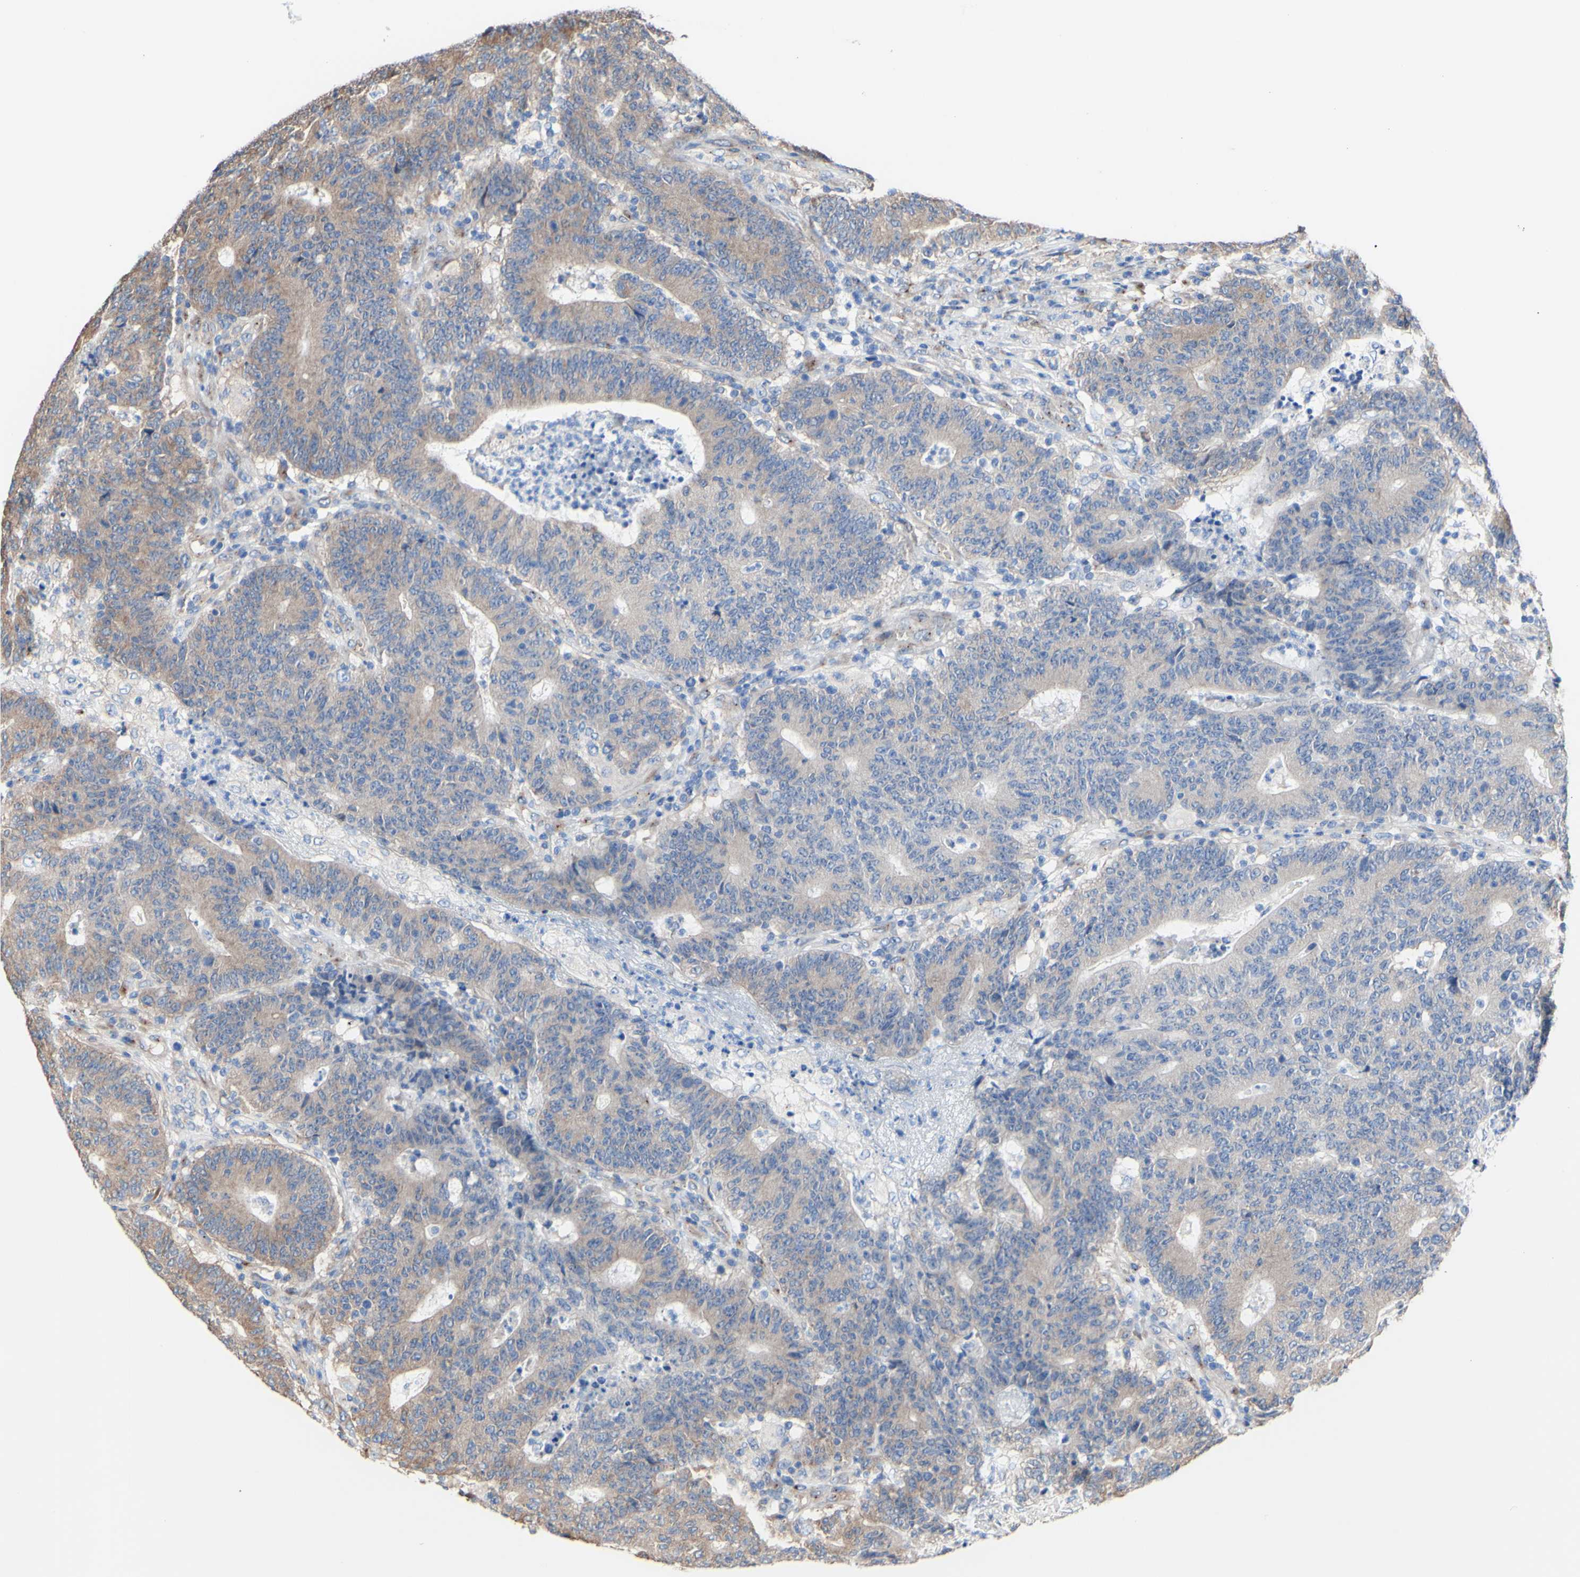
{"staining": {"intensity": "weak", "quantity": ">75%", "location": "cytoplasmic/membranous"}, "tissue": "colorectal cancer", "cell_type": "Tumor cells", "image_type": "cancer", "snomed": [{"axis": "morphology", "description": "Normal tissue, NOS"}, {"axis": "morphology", "description": "Adenocarcinoma, NOS"}, {"axis": "topography", "description": "Colon"}], "caption": "Human colorectal adenocarcinoma stained with a protein marker demonstrates weak staining in tumor cells.", "gene": "LRIG3", "patient": {"sex": "female", "age": 75}}